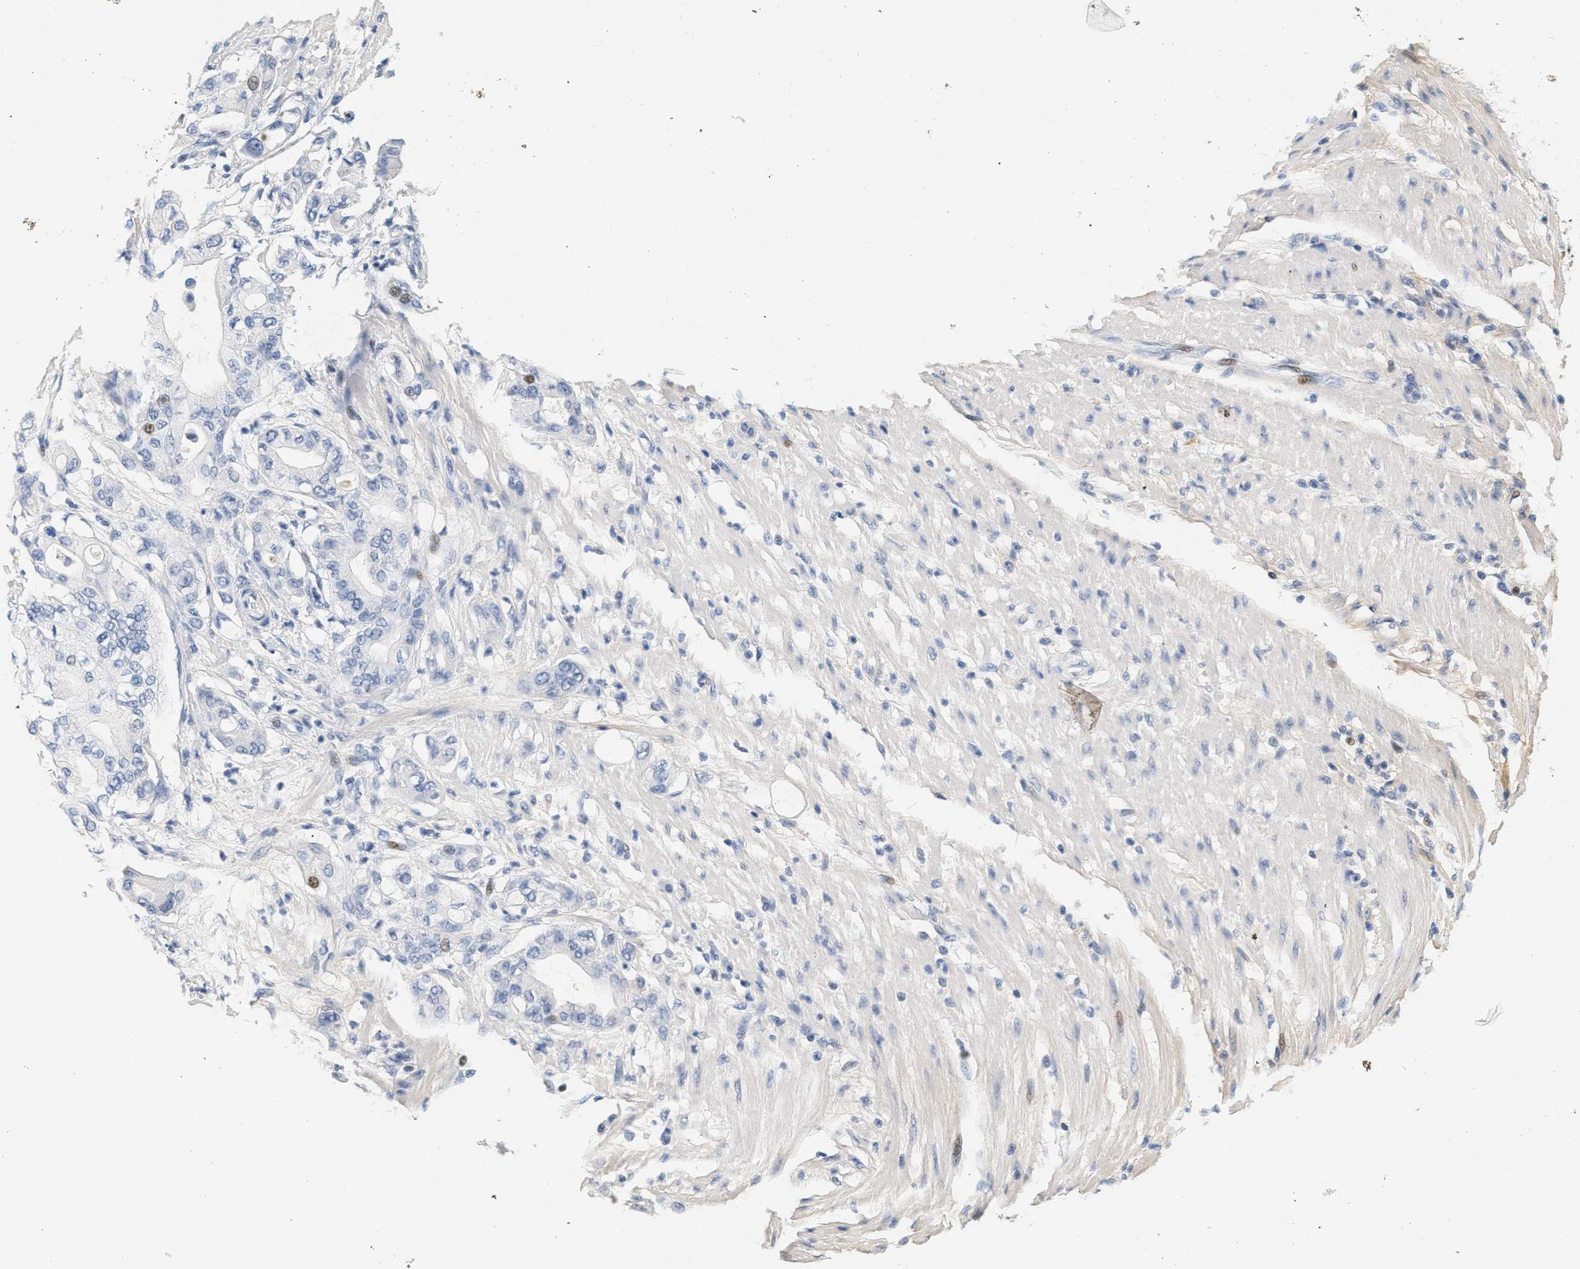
{"staining": {"intensity": "negative", "quantity": "none", "location": "none"}, "tissue": "pancreatic cancer", "cell_type": "Tumor cells", "image_type": "cancer", "snomed": [{"axis": "morphology", "description": "Adenocarcinoma, NOS"}, {"axis": "morphology", "description": "Adenocarcinoma, metastatic, NOS"}, {"axis": "topography", "description": "Lymph node"}, {"axis": "topography", "description": "Pancreas"}, {"axis": "topography", "description": "Duodenum"}], "caption": "Immunohistochemical staining of pancreatic cancer reveals no significant positivity in tumor cells.", "gene": "CFH", "patient": {"sex": "female", "age": 64}}